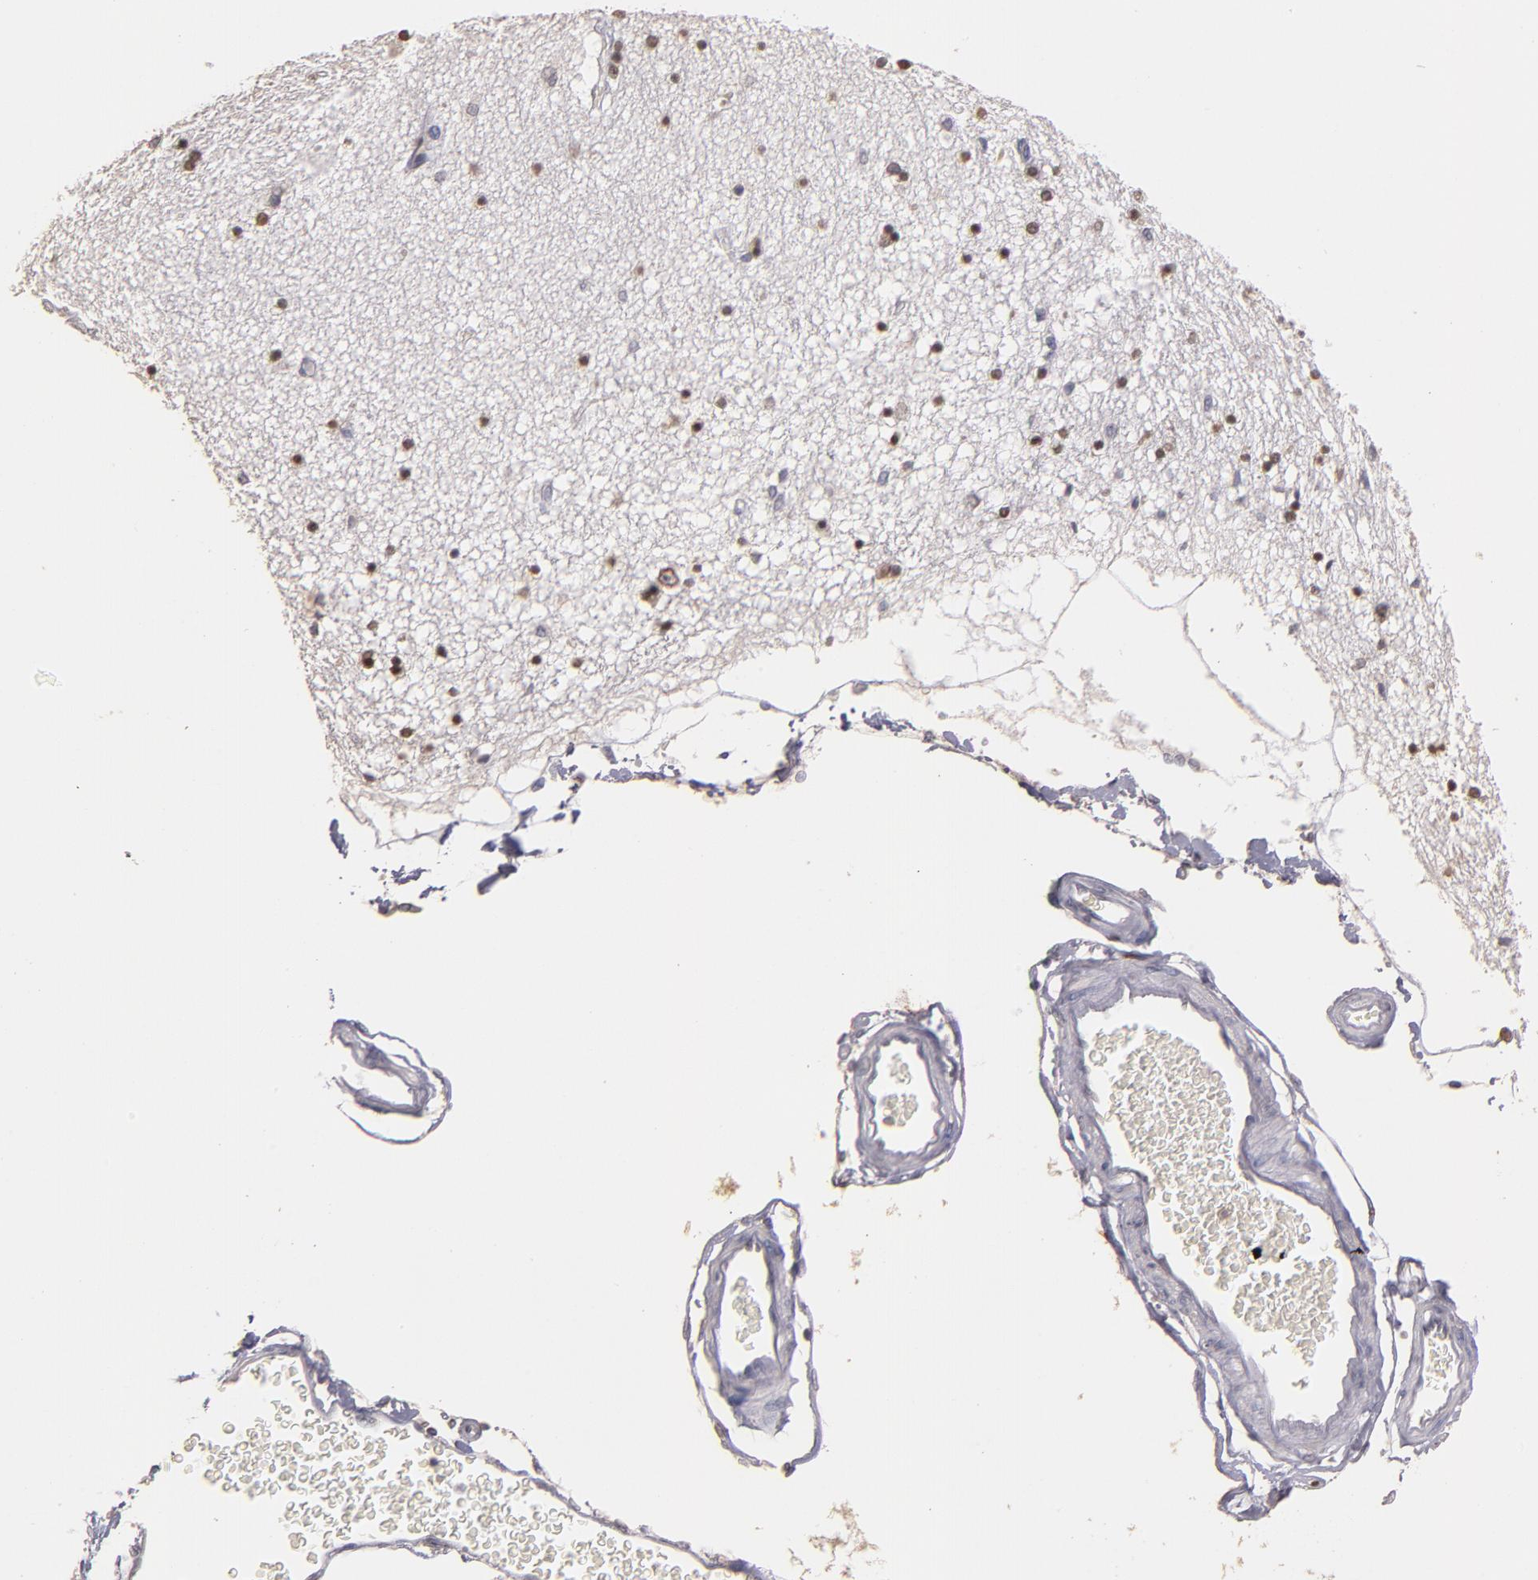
{"staining": {"intensity": "strong", "quantity": ">75%", "location": "nuclear"}, "tissue": "hippocampus", "cell_type": "Glial cells", "image_type": "normal", "snomed": [{"axis": "morphology", "description": "Normal tissue, NOS"}, {"axis": "topography", "description": "Hippocampus"}], "caption": "Immunohistochemistry image of unremarkable hippocampus: hippocampus stained using immunohistochemistry demonstrates high levels of strong protein expression localized specifically in the nuclear of glial cells, appearing as a nuclear brown color.", "gene": "SOX10", "patient": {"sex": "female", "age": 54}}